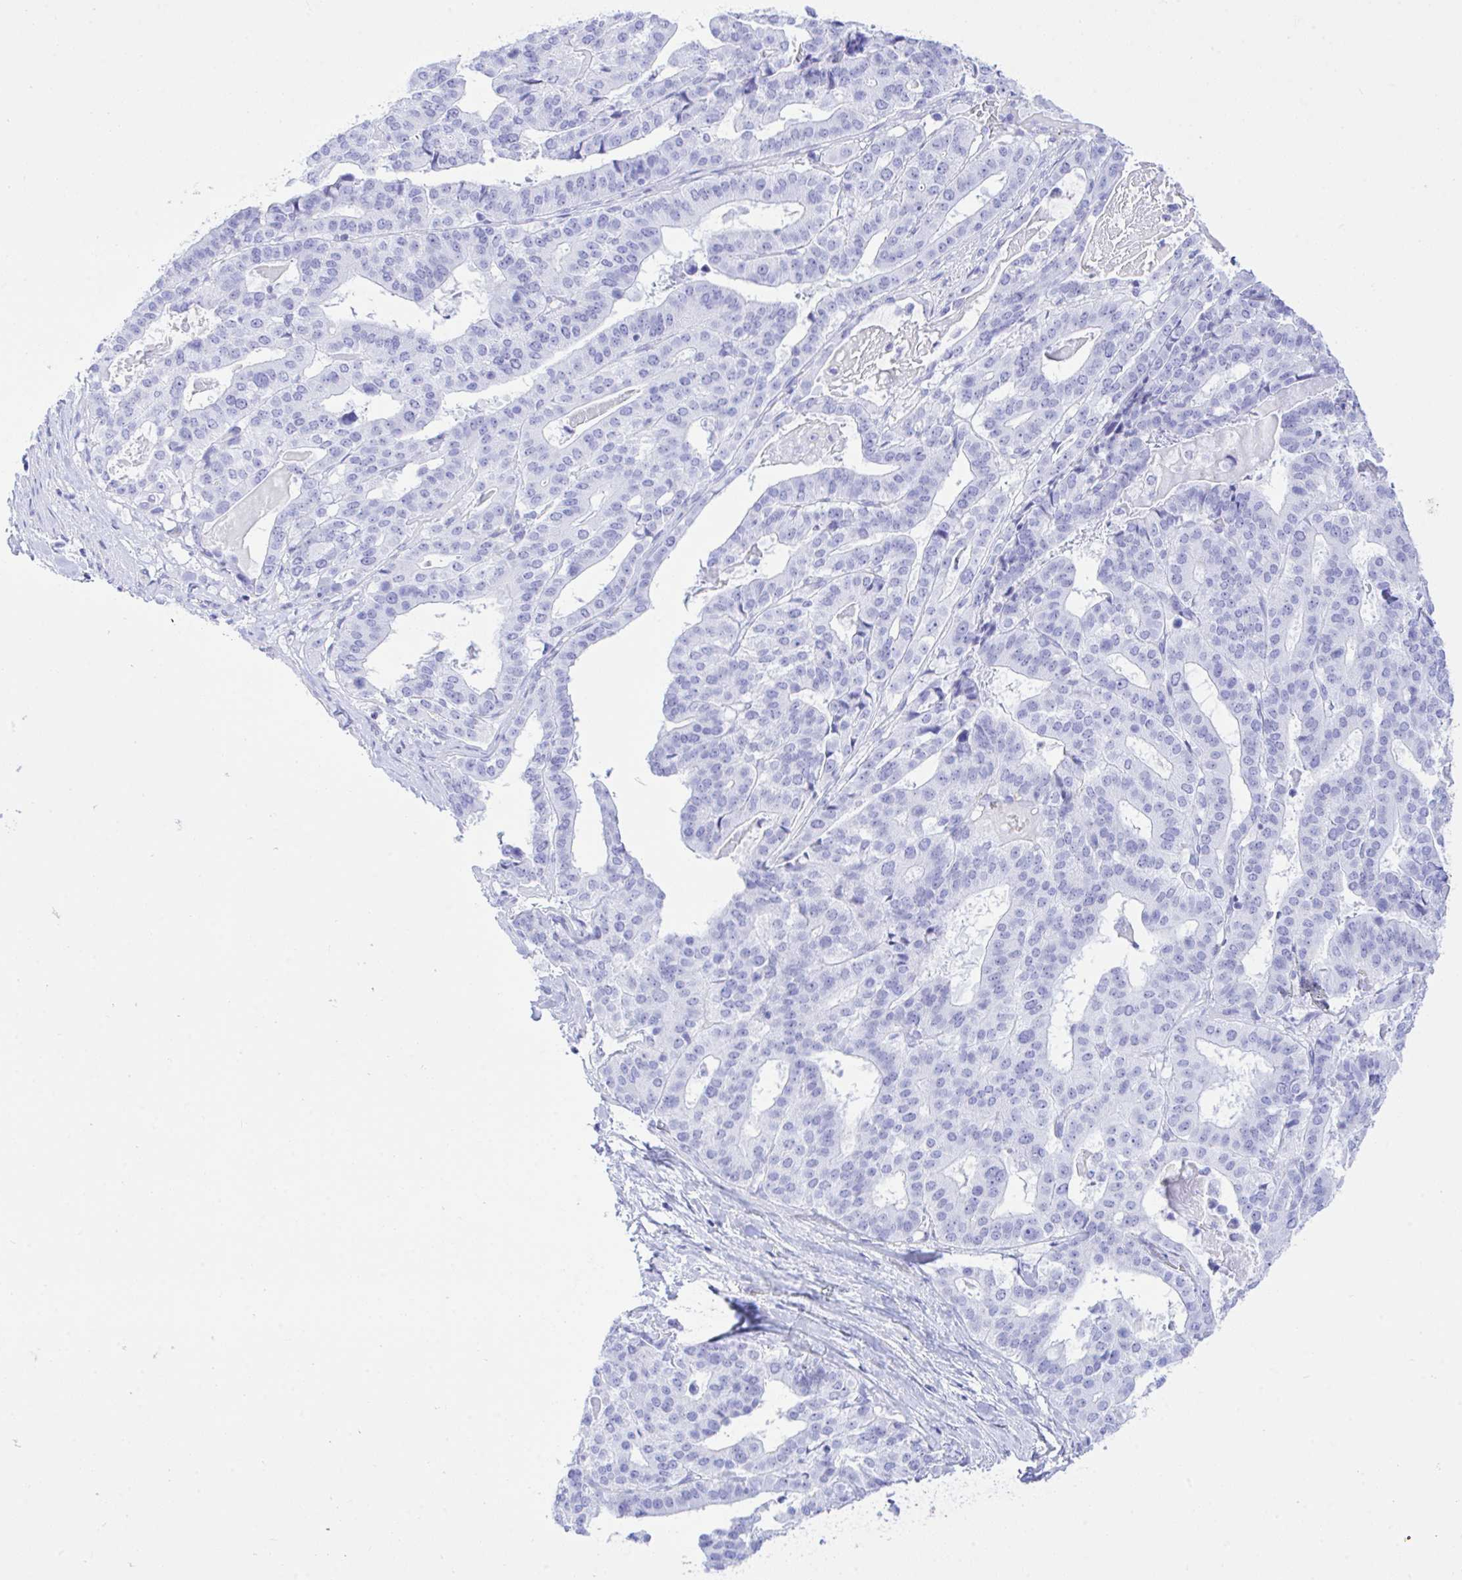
{"staining": {"intensity": "negative", "quantity": "none", "location": "none"}, "tissue": "stomach cancer", "cell_type": "Tumor cells", "image_type": "cancer", "snomed": [{"axis": "morphology", "description": "Adenocarcinoma, NOS"}, {"axis": "topography", "description": "Stomach"}], "caption": "Stomach adenocarcinoma was stained to show a protein in brown. There is no significant expression in tumor cells.", "gene": "SELENOV", "patient": {"sex": "male", "age": 48}}